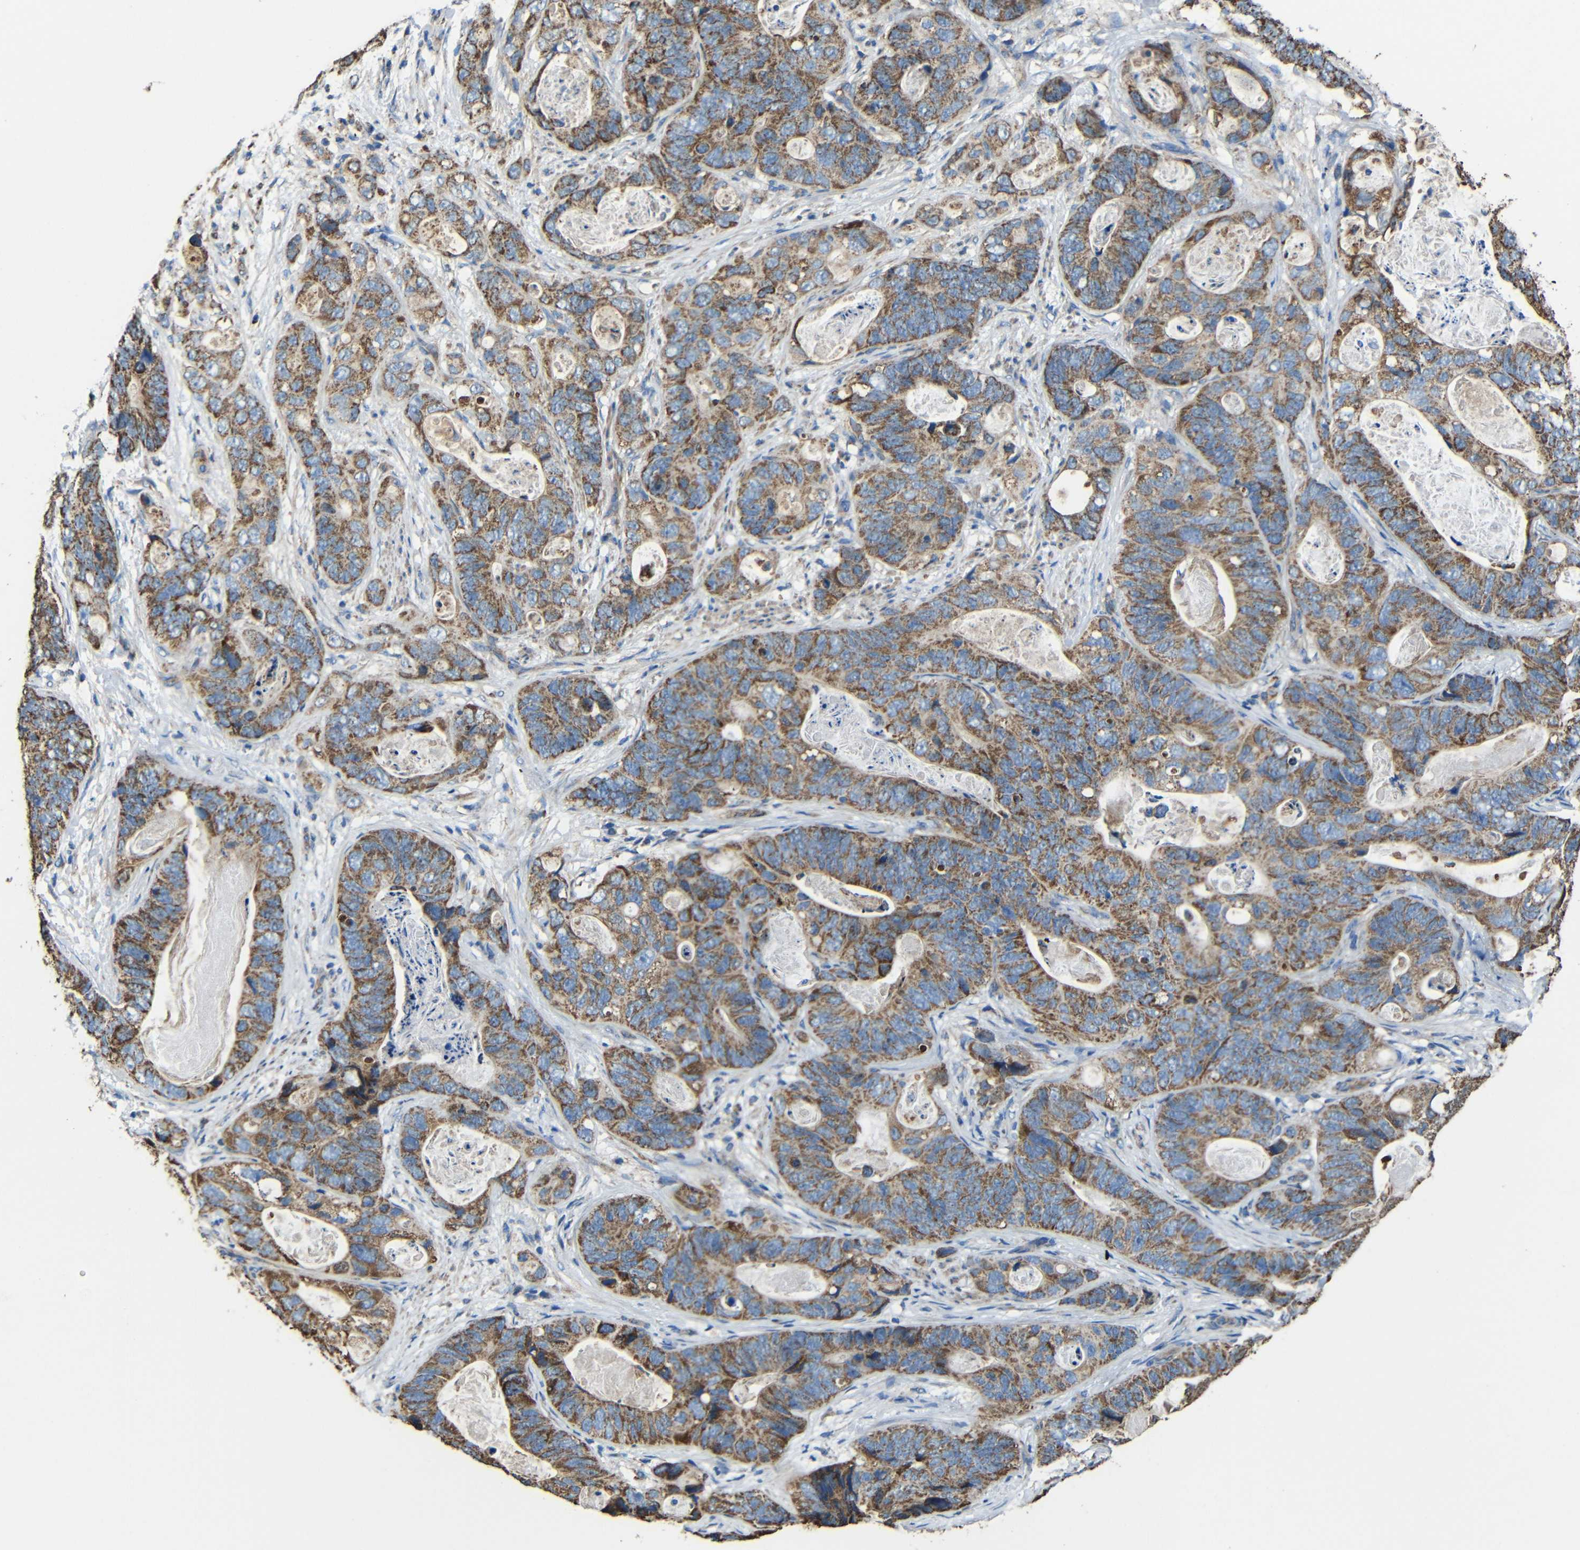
{"staining": {"intensity": "strong", "quantity": ">75%", "location": "cytoplasmic/membranous"}, "tissue": "stomach cancer", "cell_type": "Tumor cells", "image_type": "cancer", "snomed": [{"axis": "morphology", "description": "Adenocarcinoma, NOS"}, {"axis": "topography", "description": "Stomach"}], "caption": "Immunohistochemical staining of human stomach cancer (adenocarcinoma) demonstrates strong cytoplasmic/membranous protein staining in about >75% of tumor cells.", "gene": "INTS6L", "patient": {"sex": "female", "age": 89}}